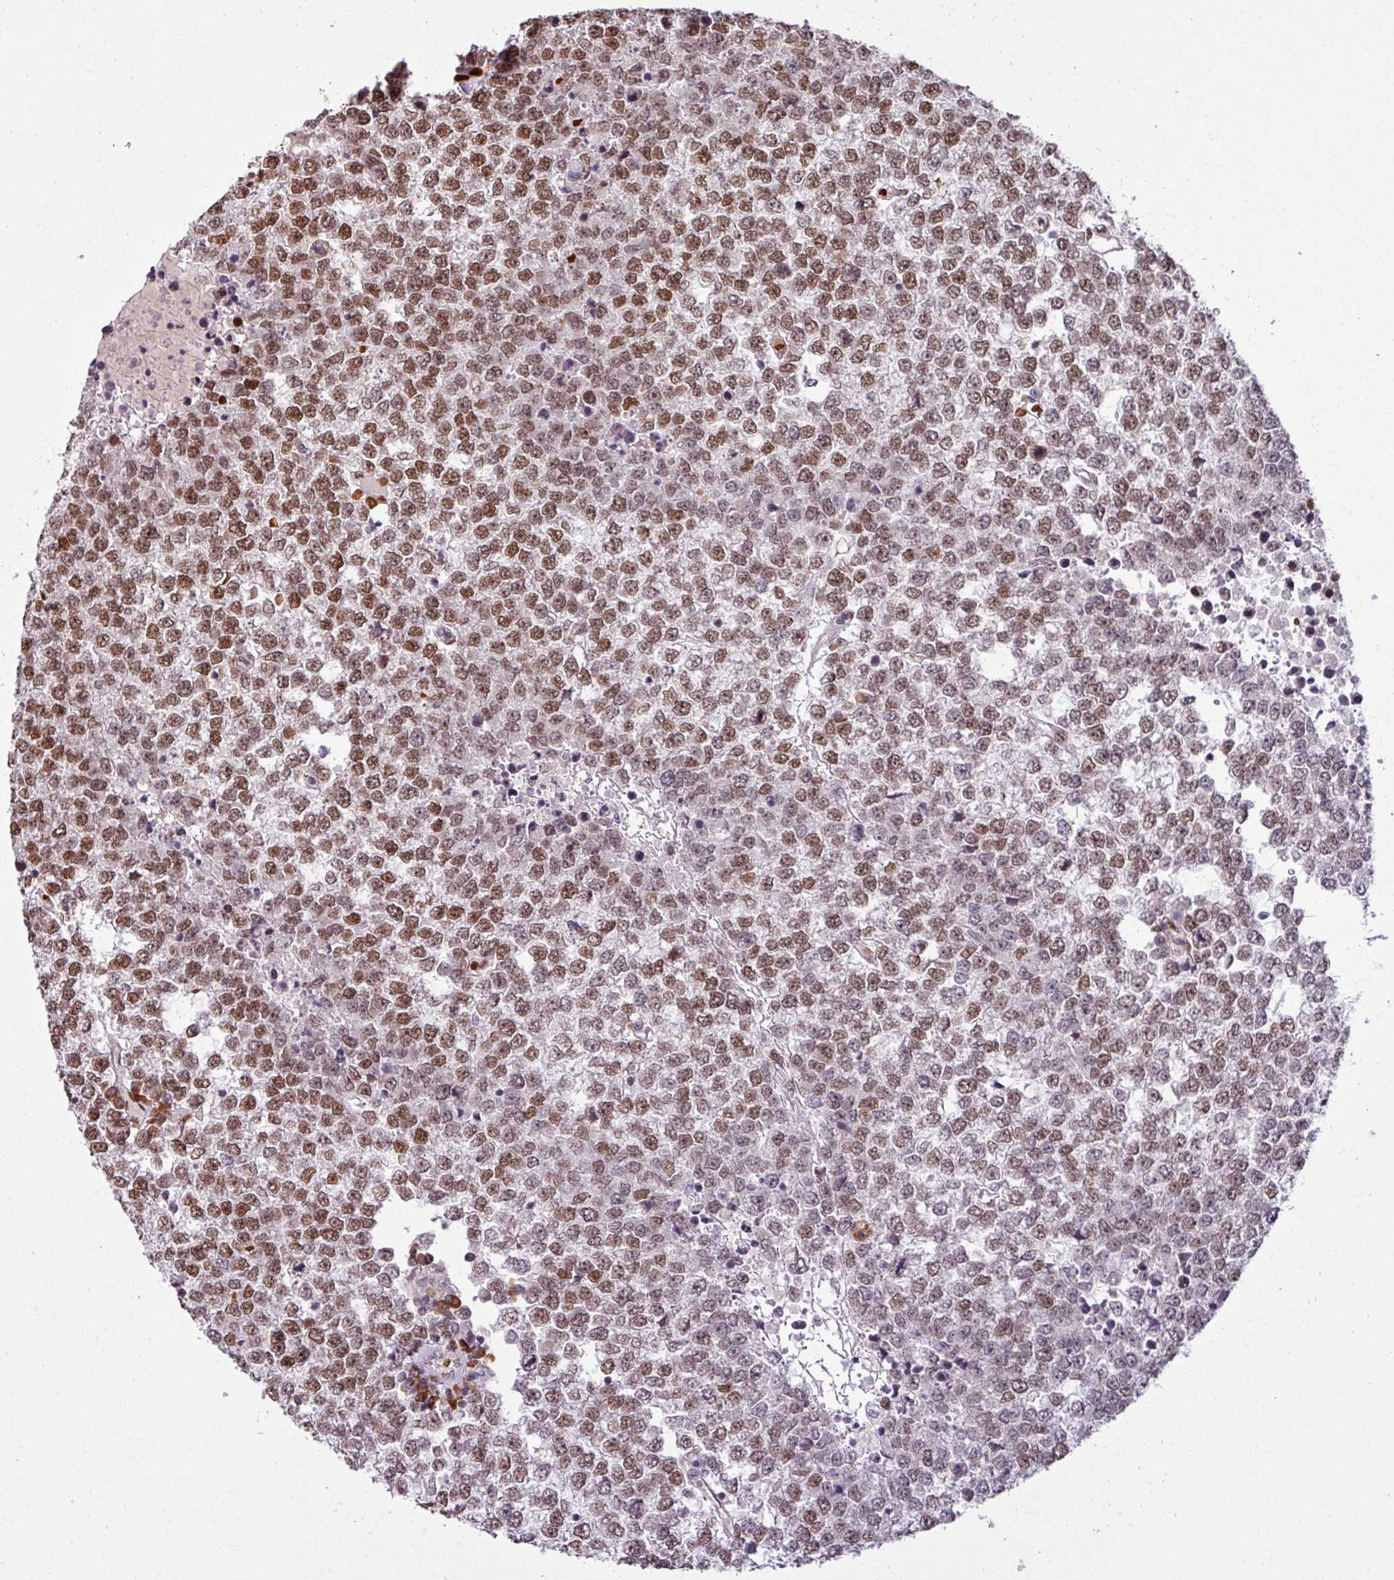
{"staining": {"intensity": "moderate", "quantity": ">75%", "location": "nuclear"}, "tissue": "testis cancer", "cell_type": "Tumor cells", "image_type": "cancer", "snomed": [{"axis": "morphology", "description": "Seminoma, NOS"}, {"axis": "topography", "description": "Testis"}], "caption": "Immunohistochemical staining of human testis cancer (seminoma) displays medium levels of moderate nuclear expression in approximately >75% of tumor cells. (brown staining indicates protein expression, while blue staining denotes nuclei).", "gene": "PRDM5", "patient": {"sex": "male", "age": 65}}